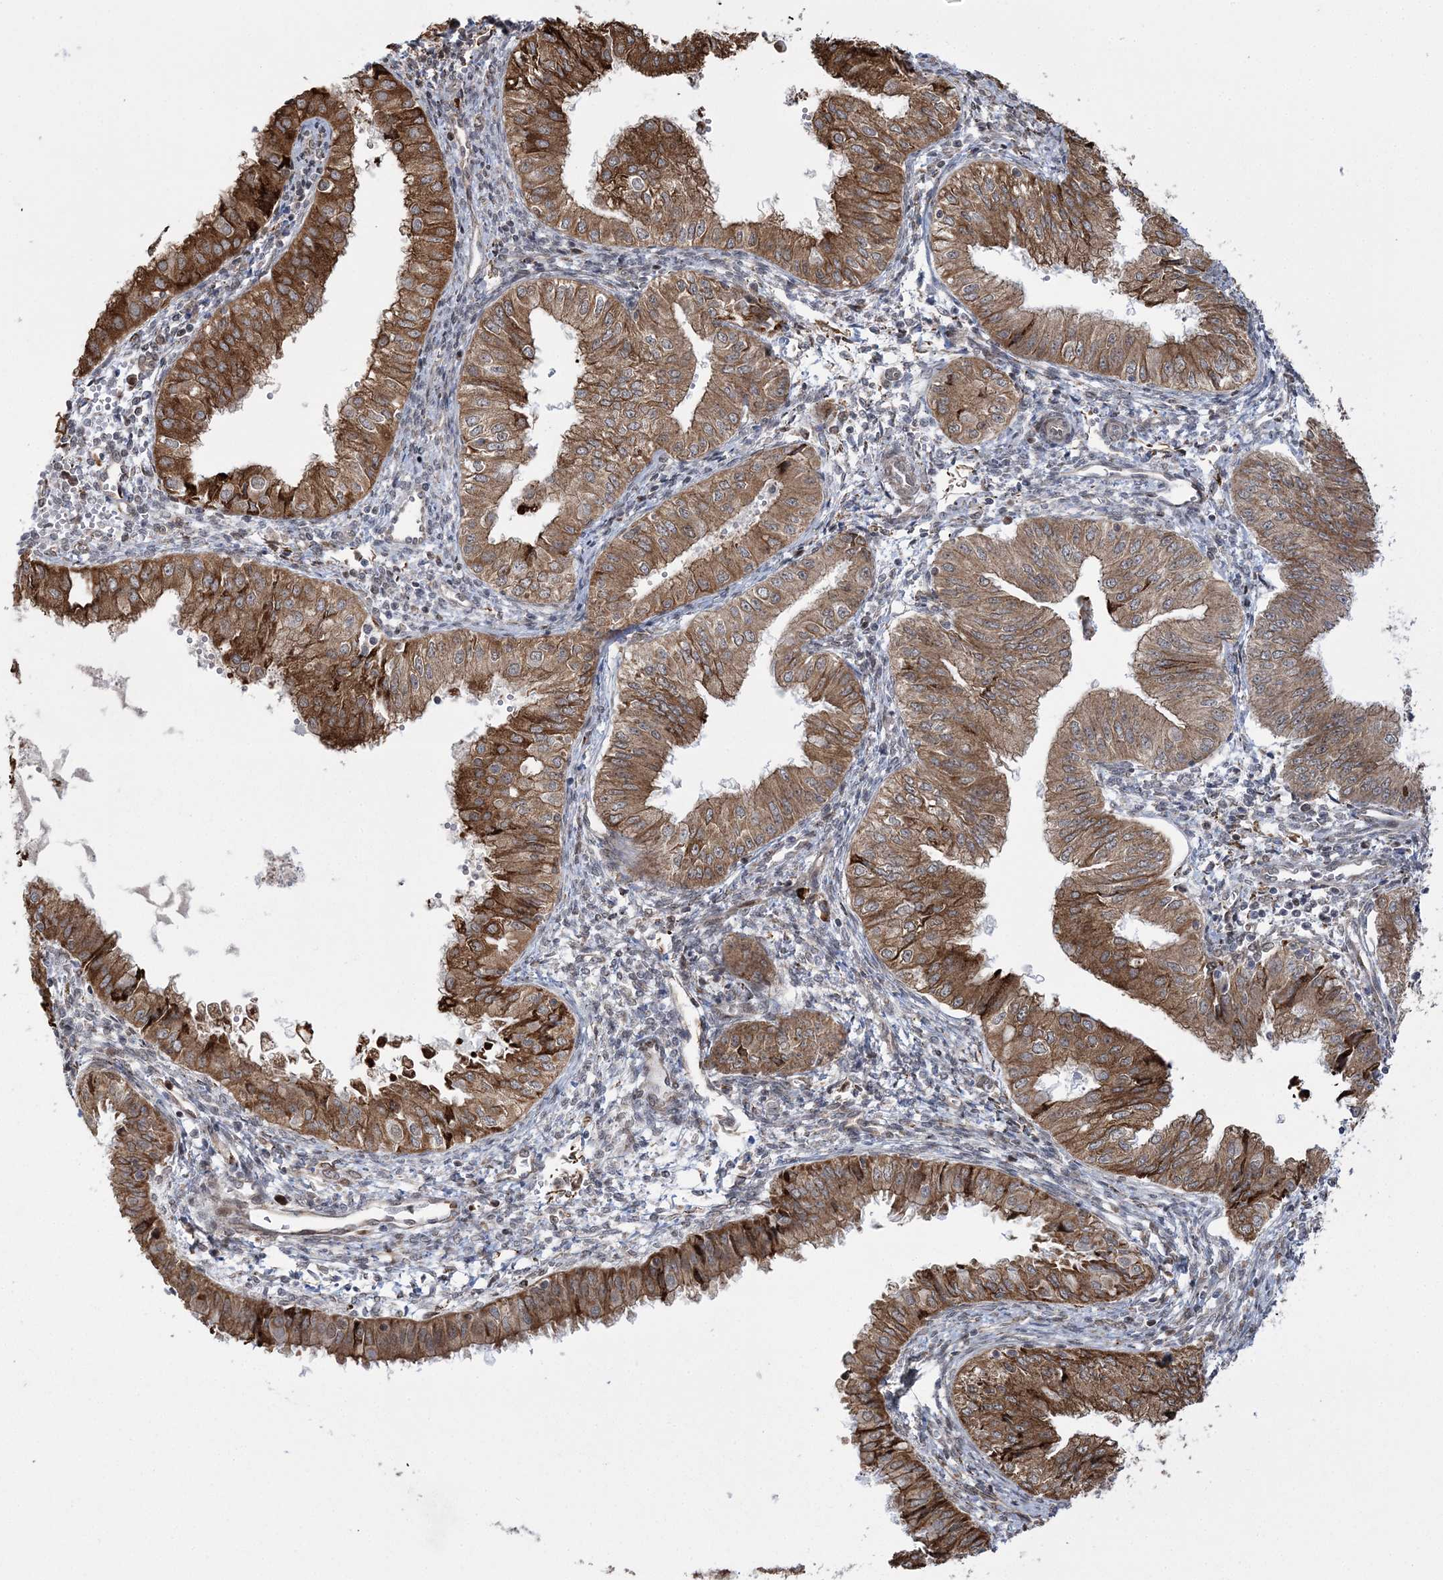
{"staining": {"intensity": "moderate", "quantity": ">75%", "location": "cytoplasmic/membranous"}, "tissue": "endometrial cancer", "cell_type": "Tumor cells", "image_type": "cancer", "snomed": [{"axis": "morphology", "description": "Normal tissue, NOS"}, {"axis": "morphology", "description": "Adenocarcinoma, NOS"}, {"axis": "topography", "description": "Endometrium"}], "caption": "Immunohistochemical staining of endometrial adenocarcinoma demonstrates moderate cytoplasmic/membranous protein staining in about >75% of tumor cells.", "gene": "EFCAB12", "patient": {"sex": "female", "age": 53}}